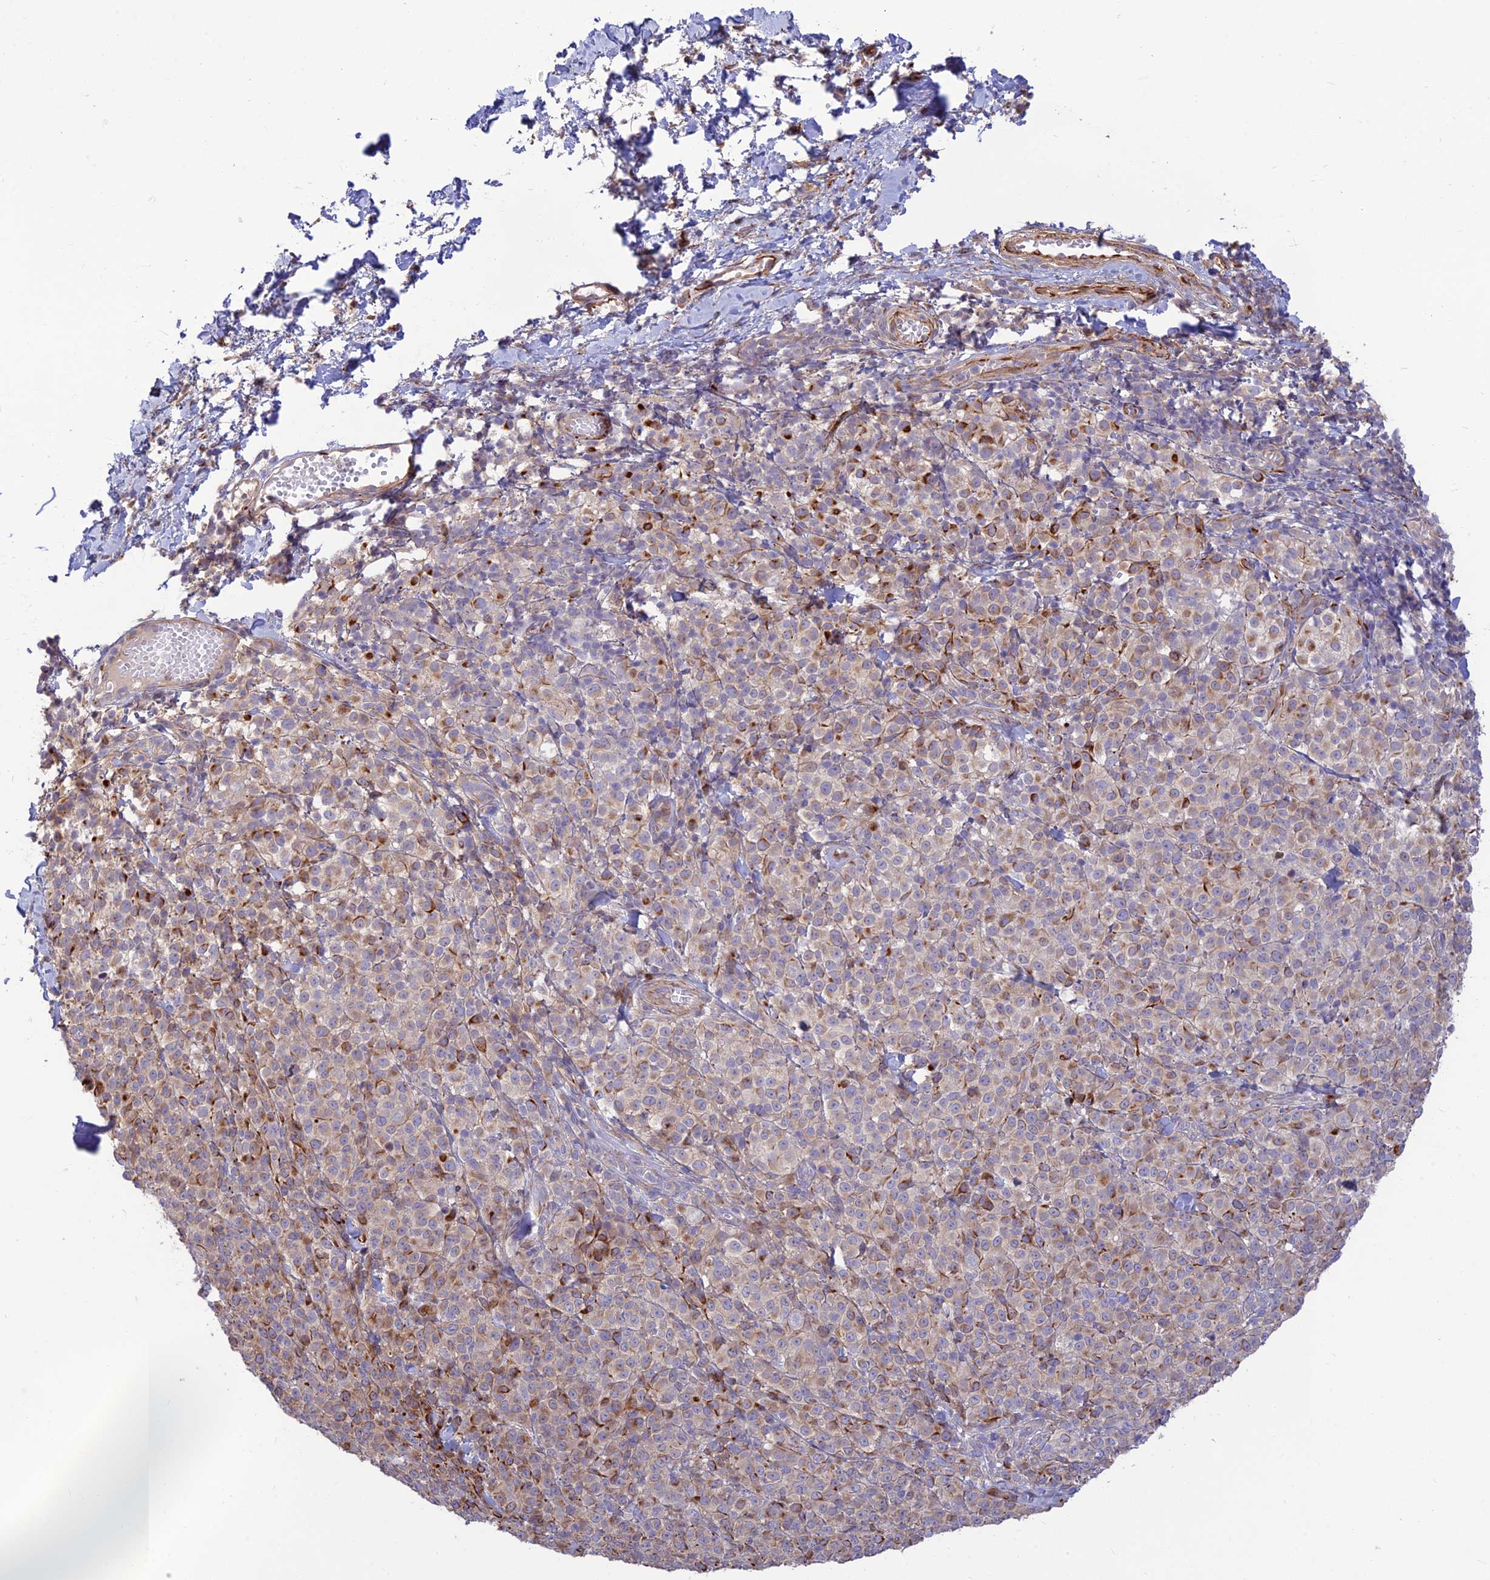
{"staining": {"intensity": "moderate", "quantity": "<25%", "location": "cytoplasmic/membranous"}, "tissue": "melanoma", "cell_type": "Tumor cells", "image_type": "cancer", "snomed": [{"axis": "morphology", "description": "Normal tissue, NOS"}, {"axis": "morphology", "description": "Malignant melanoma, NOS"}, {"axis": "topography", "description": "Skin"}], "caption": "Melanoma stained for a protein (brown) exhibits moderate cytoplasmic/membranous positive staining in about <25% of tumor cells.", "gene": "ST8SIA5", "patient": {"sex": "female", "age": 34}}